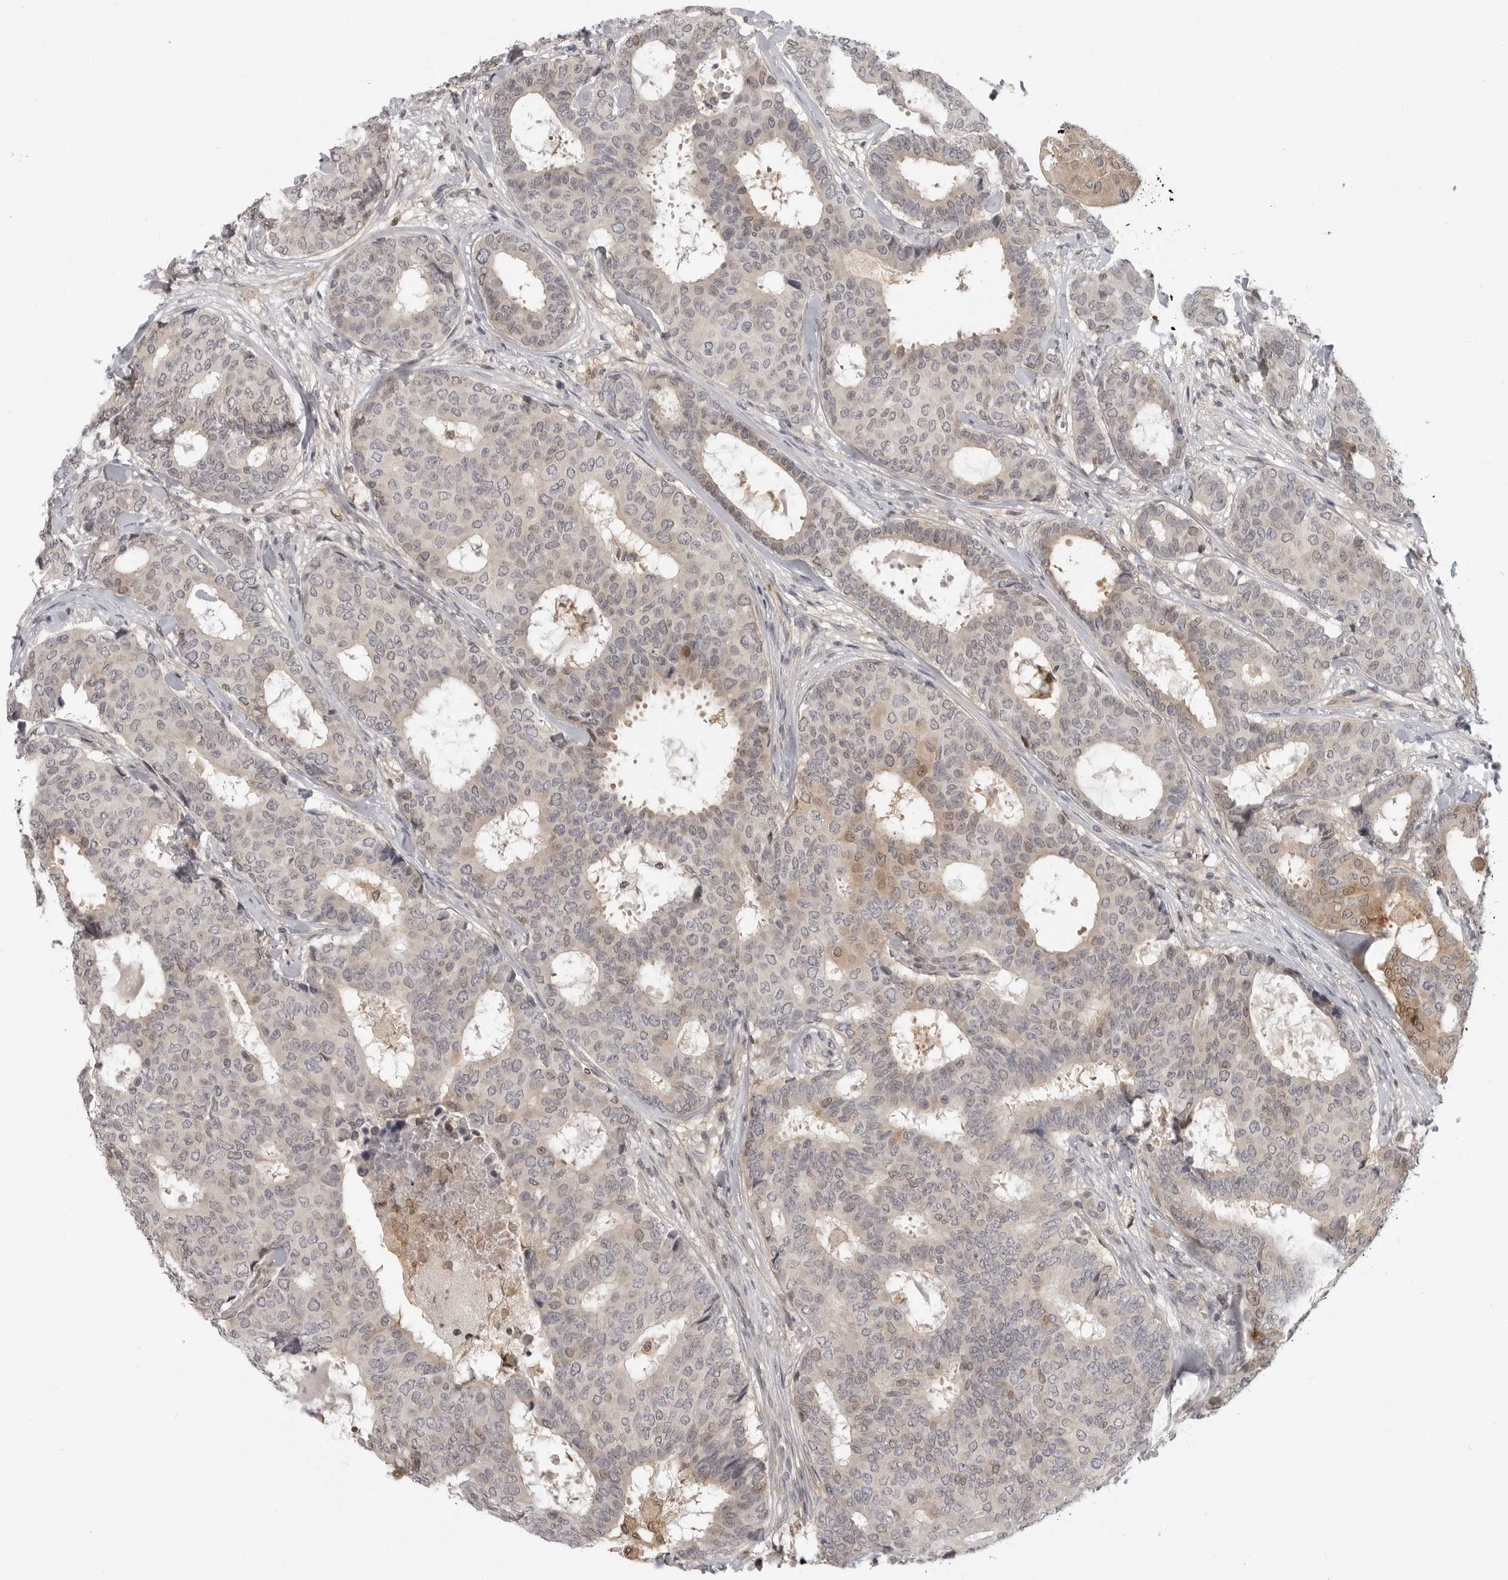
{"staining": {"intensity": "weak", "quantity": "<25%", "location": "cytoplasmic/membranous,nuclear"}, "tissue": "breast cancer", "cell_type": "Tumor cells", "image_type": "cancer", "snomed": [{"axis": "morphology", "description": "Duct carcinoma"}, {"axis": "topography", "description": "Breast"}], "caption": "Tumor cells show no significant positivity in breast cancer (intraductal carcinoma).", "gene": "CTIF", "patient": {"sex": "female", "age": 75}}